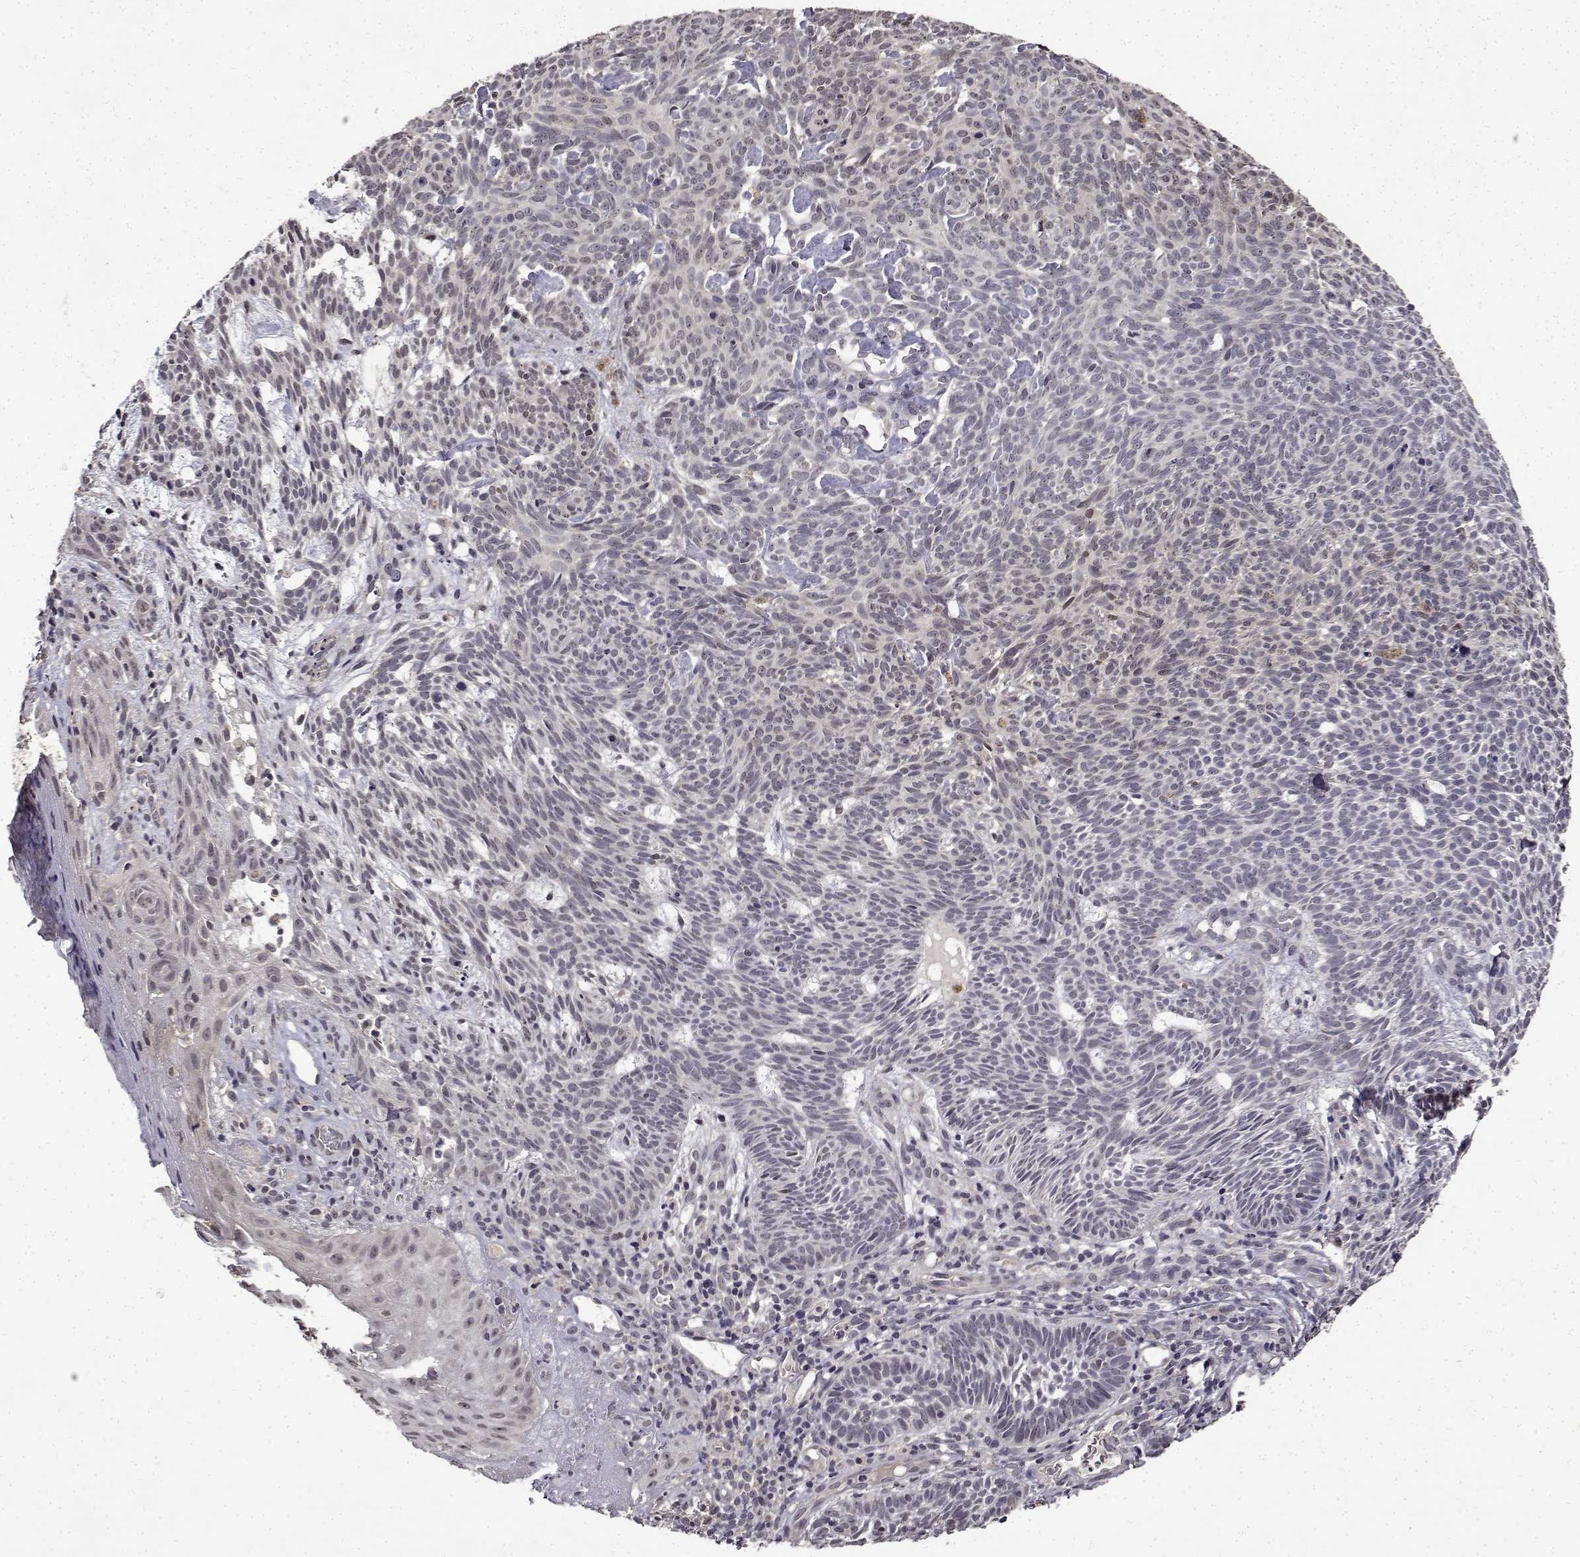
{"staining": {"intensity": "negative", "quantity": "none", "location": "none"}, "tissue": "skin cancer", "cell_type": "Tumor cells", "image_type": "cancer", "snomed": [{"axis": "morphology", "description": "Basal cell carcinoma"}, {"axis": "topography", "description": "Skin"}], "caption": "The image demonstrates no staining of tumor cells in basal cell carcinoma (skin).", "gene": "BDNF", "patient": {"sex": "male", "age": 59}}